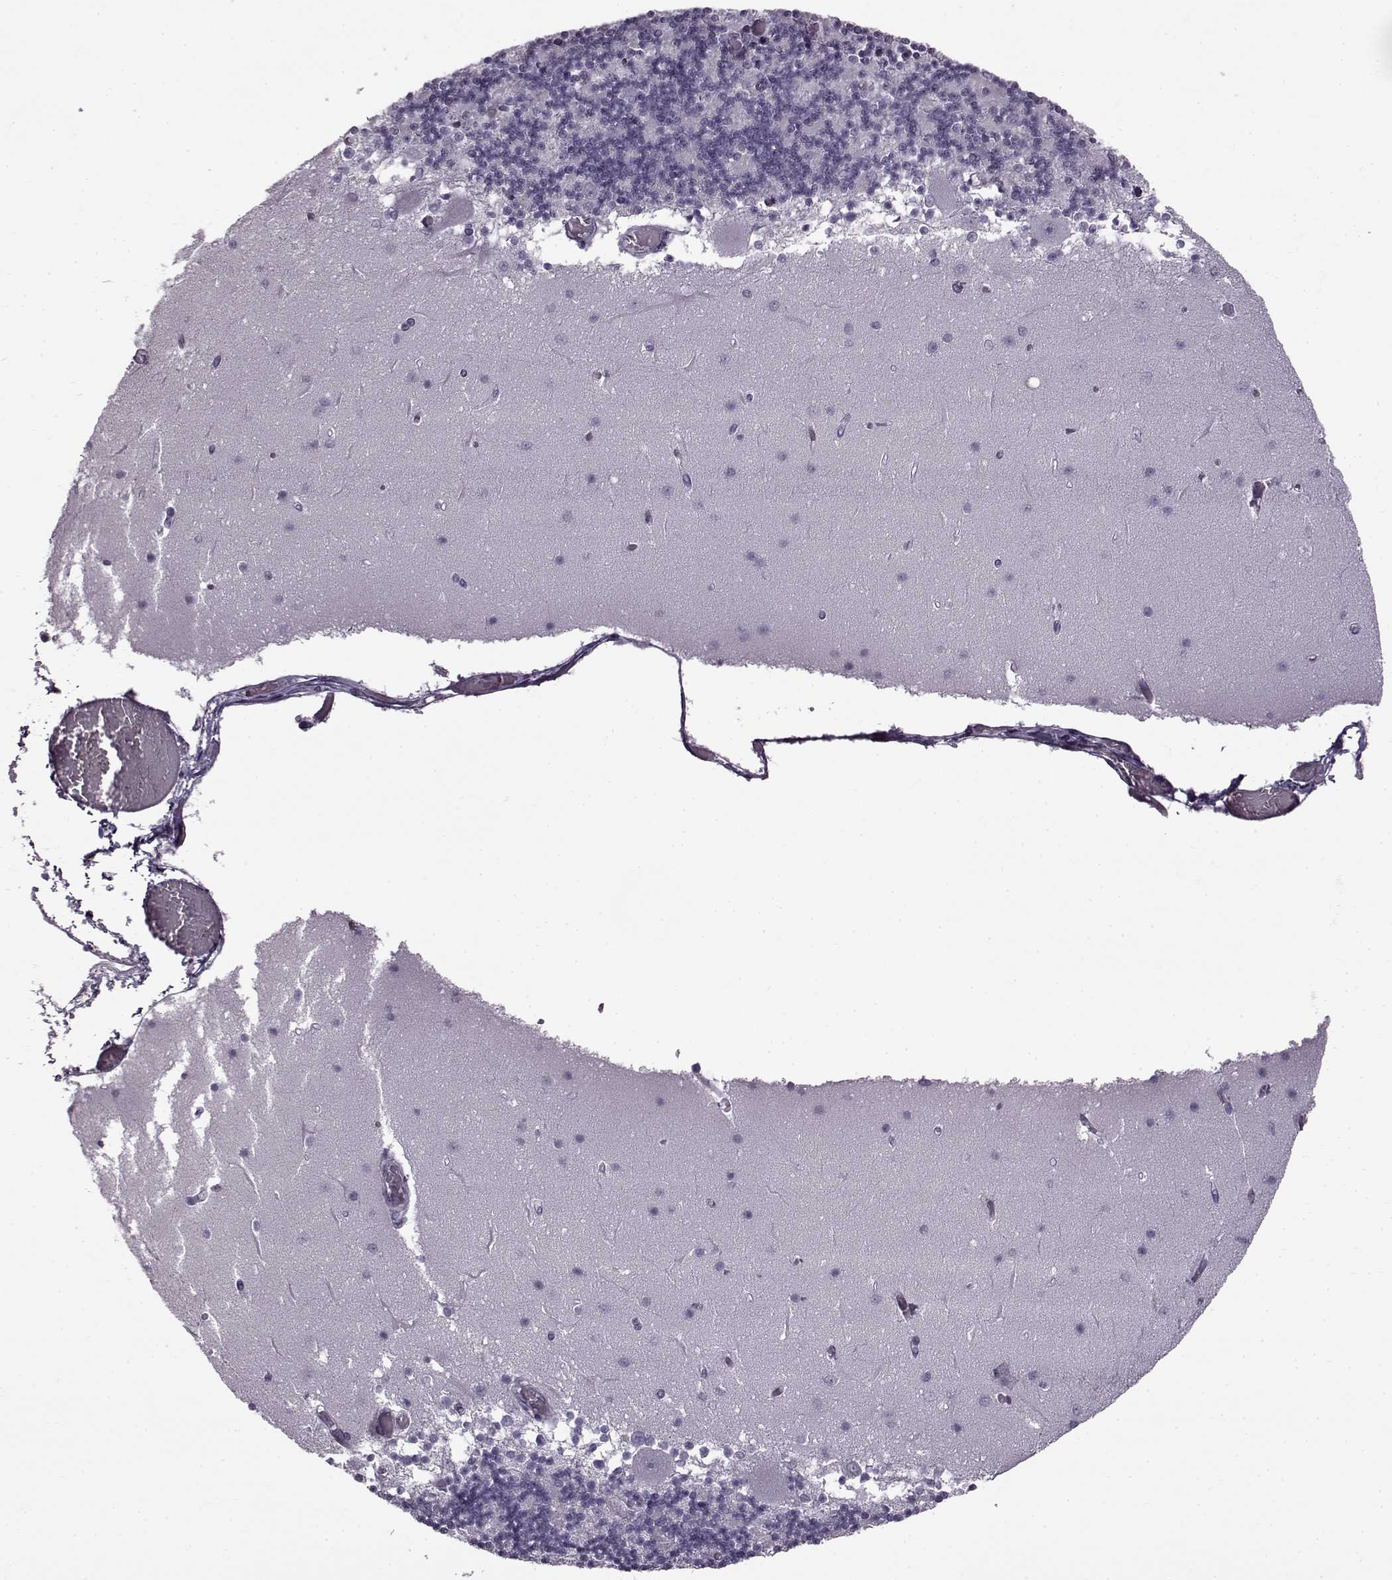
{"staining": {"intensity": "negative", "quantity": "none", "location": "none"}, "tissue": "cerebellum", "cell_type": "Cells in granular layer", "image_type": "normal", "snomed": [{"axis": "morphology", "description": "Normal tissue, NOS"}, {"axis": "topography", "description": "Cerebellum"}], "caption": "Immunohistochemistry histopathology image of unremarkable cerebellum: human cerebellum stained with DAB shows no significant protein expression in cells in granular layer.", "gene": "SLC28A2", "patient": {"sex": "female", "age": 28}}